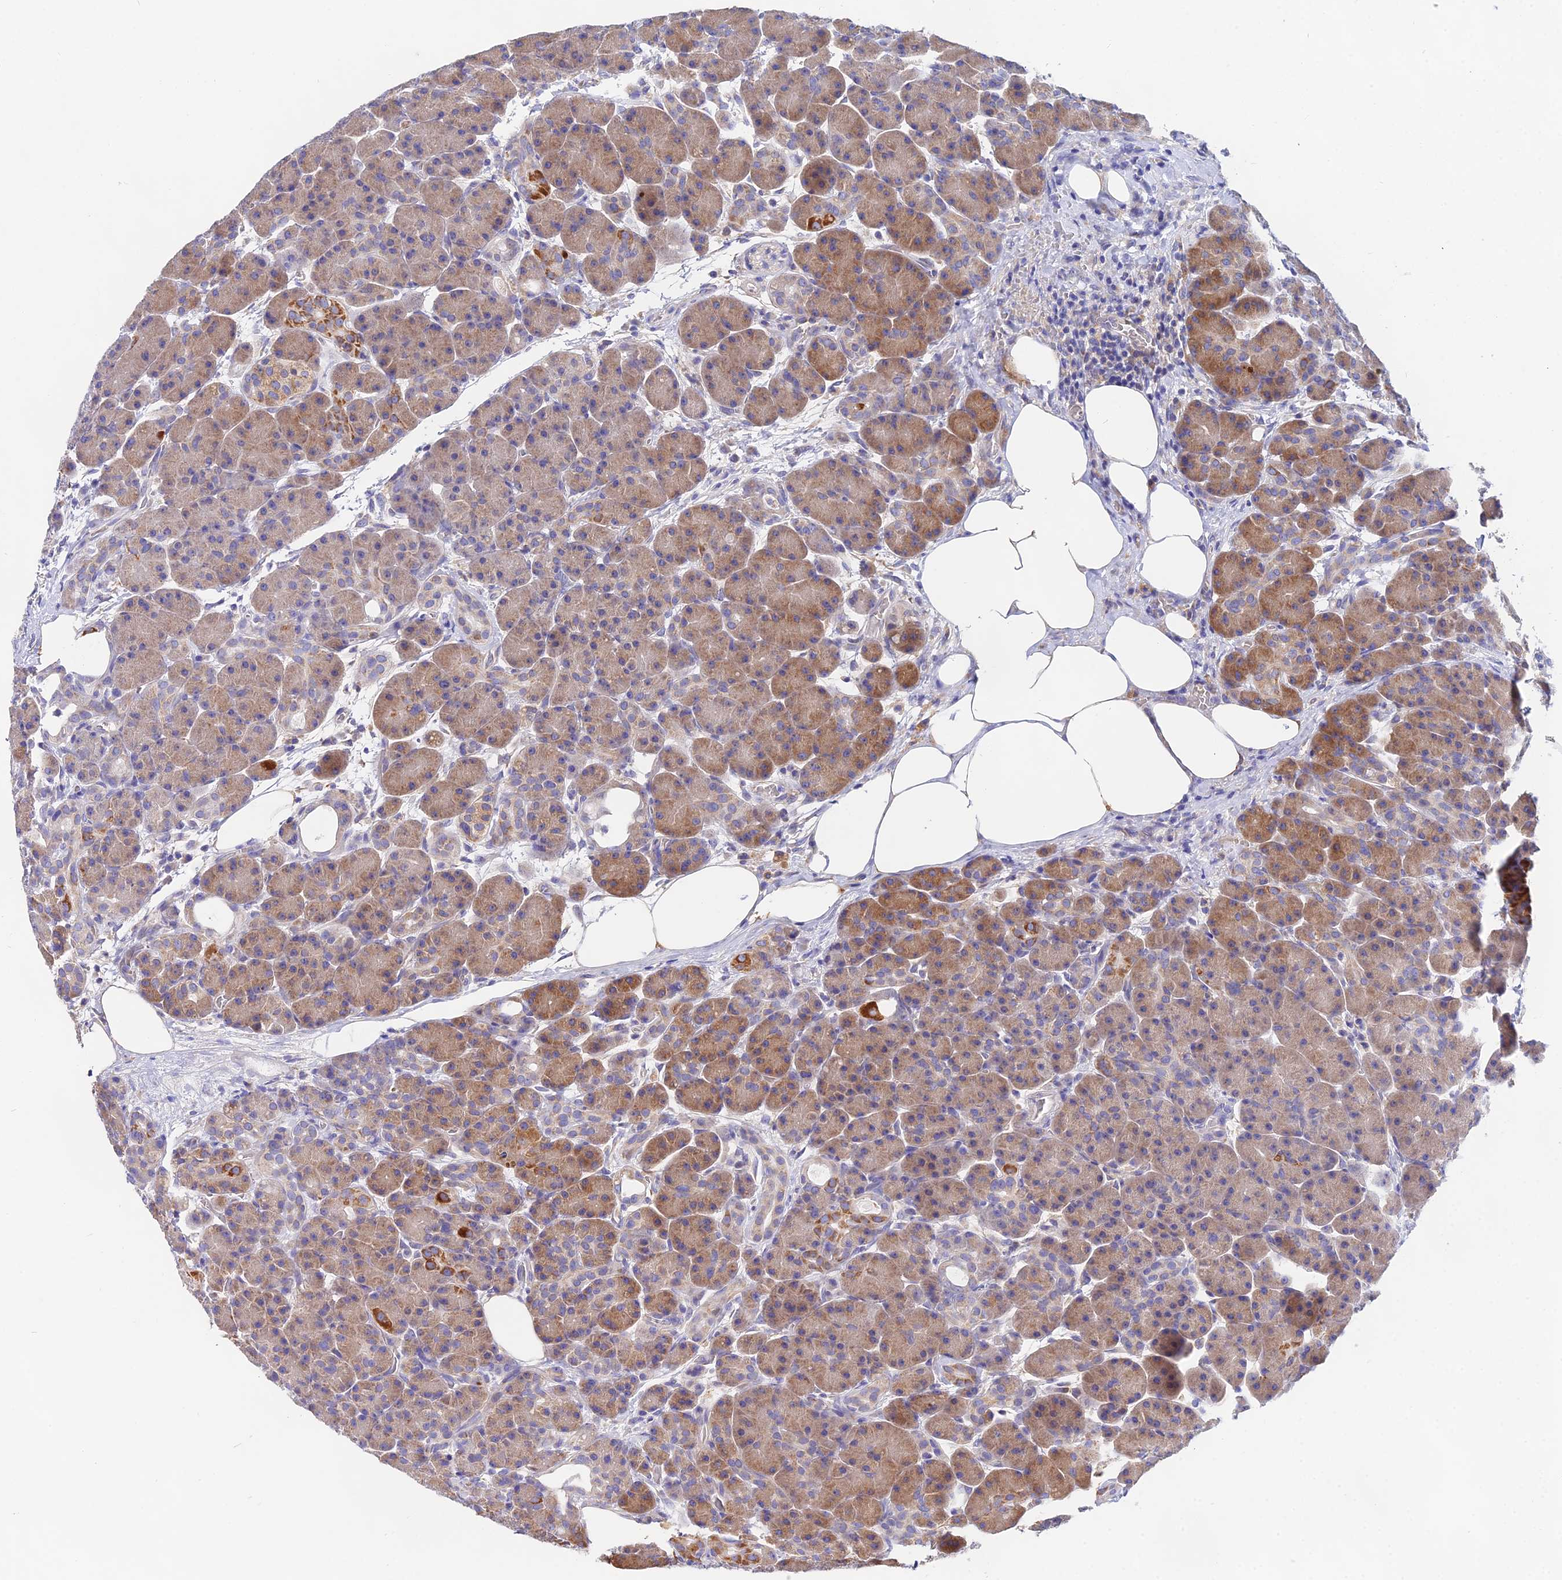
{"staining": {"intensity": "moderate", "quantity": "25%-75%", "location": "cytoplasmic/membranous"}, "tissue": "pancreas", "cell_type": "Exocrine glandular cells", "image_type": "normal", "snomed": [{"axis": "morphology", "description": "Normal tissue, NOS"}, {"axis": "topography", "description": "Pancreas"}], "caption": "Protein staining reveals moderate cytoplasmic/membranous expression in approximately 25%-75% of exocrine glandular cells in normal pancreas.", "gene": "PPP2R2A", "patient": {"sex": "male", "age": 63}}